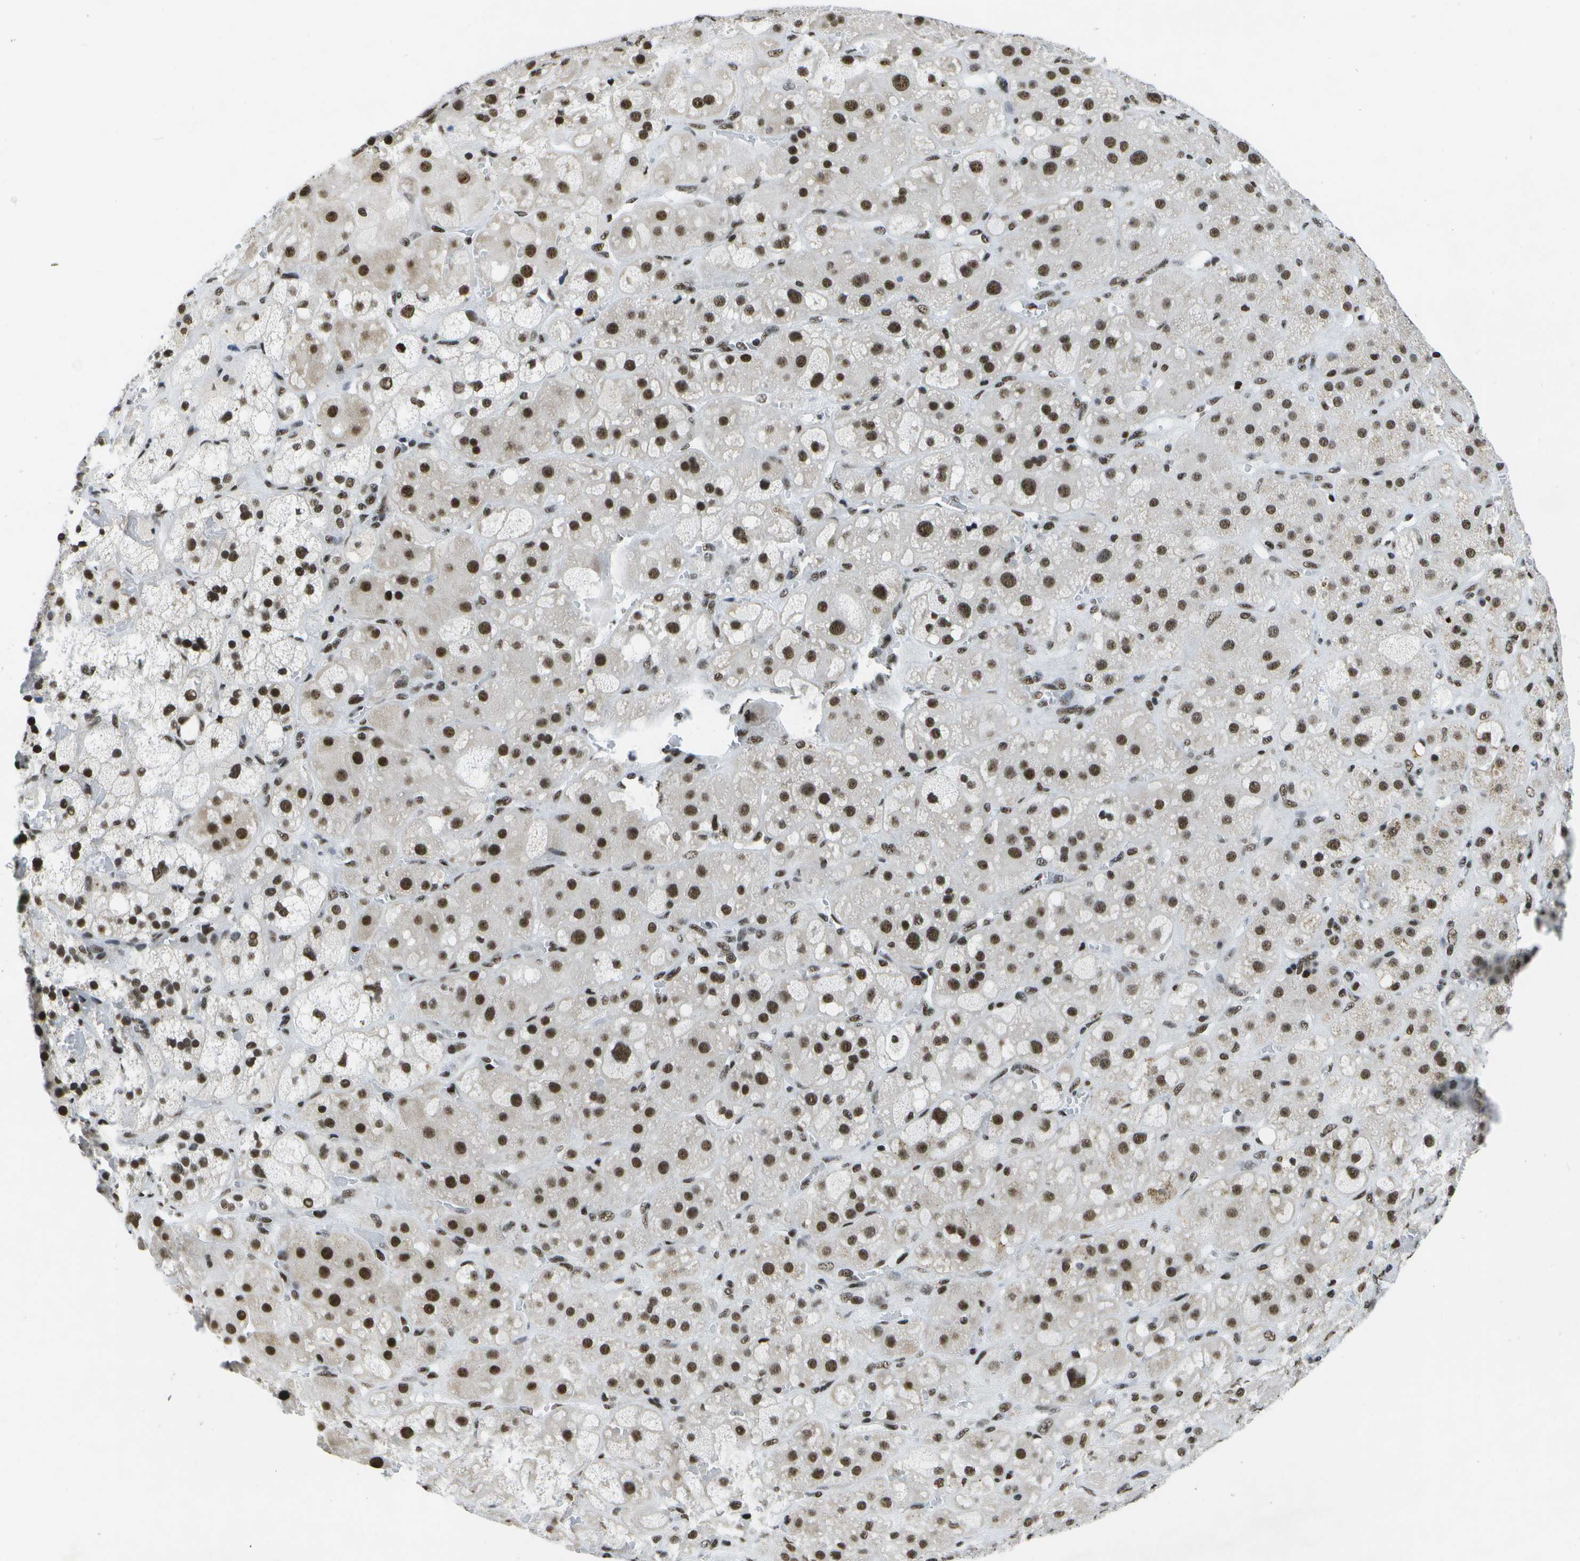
{"staining": {"intensity": "strong", "quantity": ">75%", "location": "nuclear"}, "tissue": "adrenal gland", "cell_type": "Glandular cells", "image_type": "normal", "snomed": [{"axis": "morphology", "description": "Normal tissue, NOS"}, {"axis": "topography", "description": "Adrenal gland"}], "caption": "Immunohistochemistry (IHC) of unremarkable adrenal gland displays high levels of strong nuclear expression in approximately >75% of glandular cells. (IHC, brightfield microscopy, high magnification).", "gene": "NSRP1", "patient": {"sex": "female", "age": 47}}